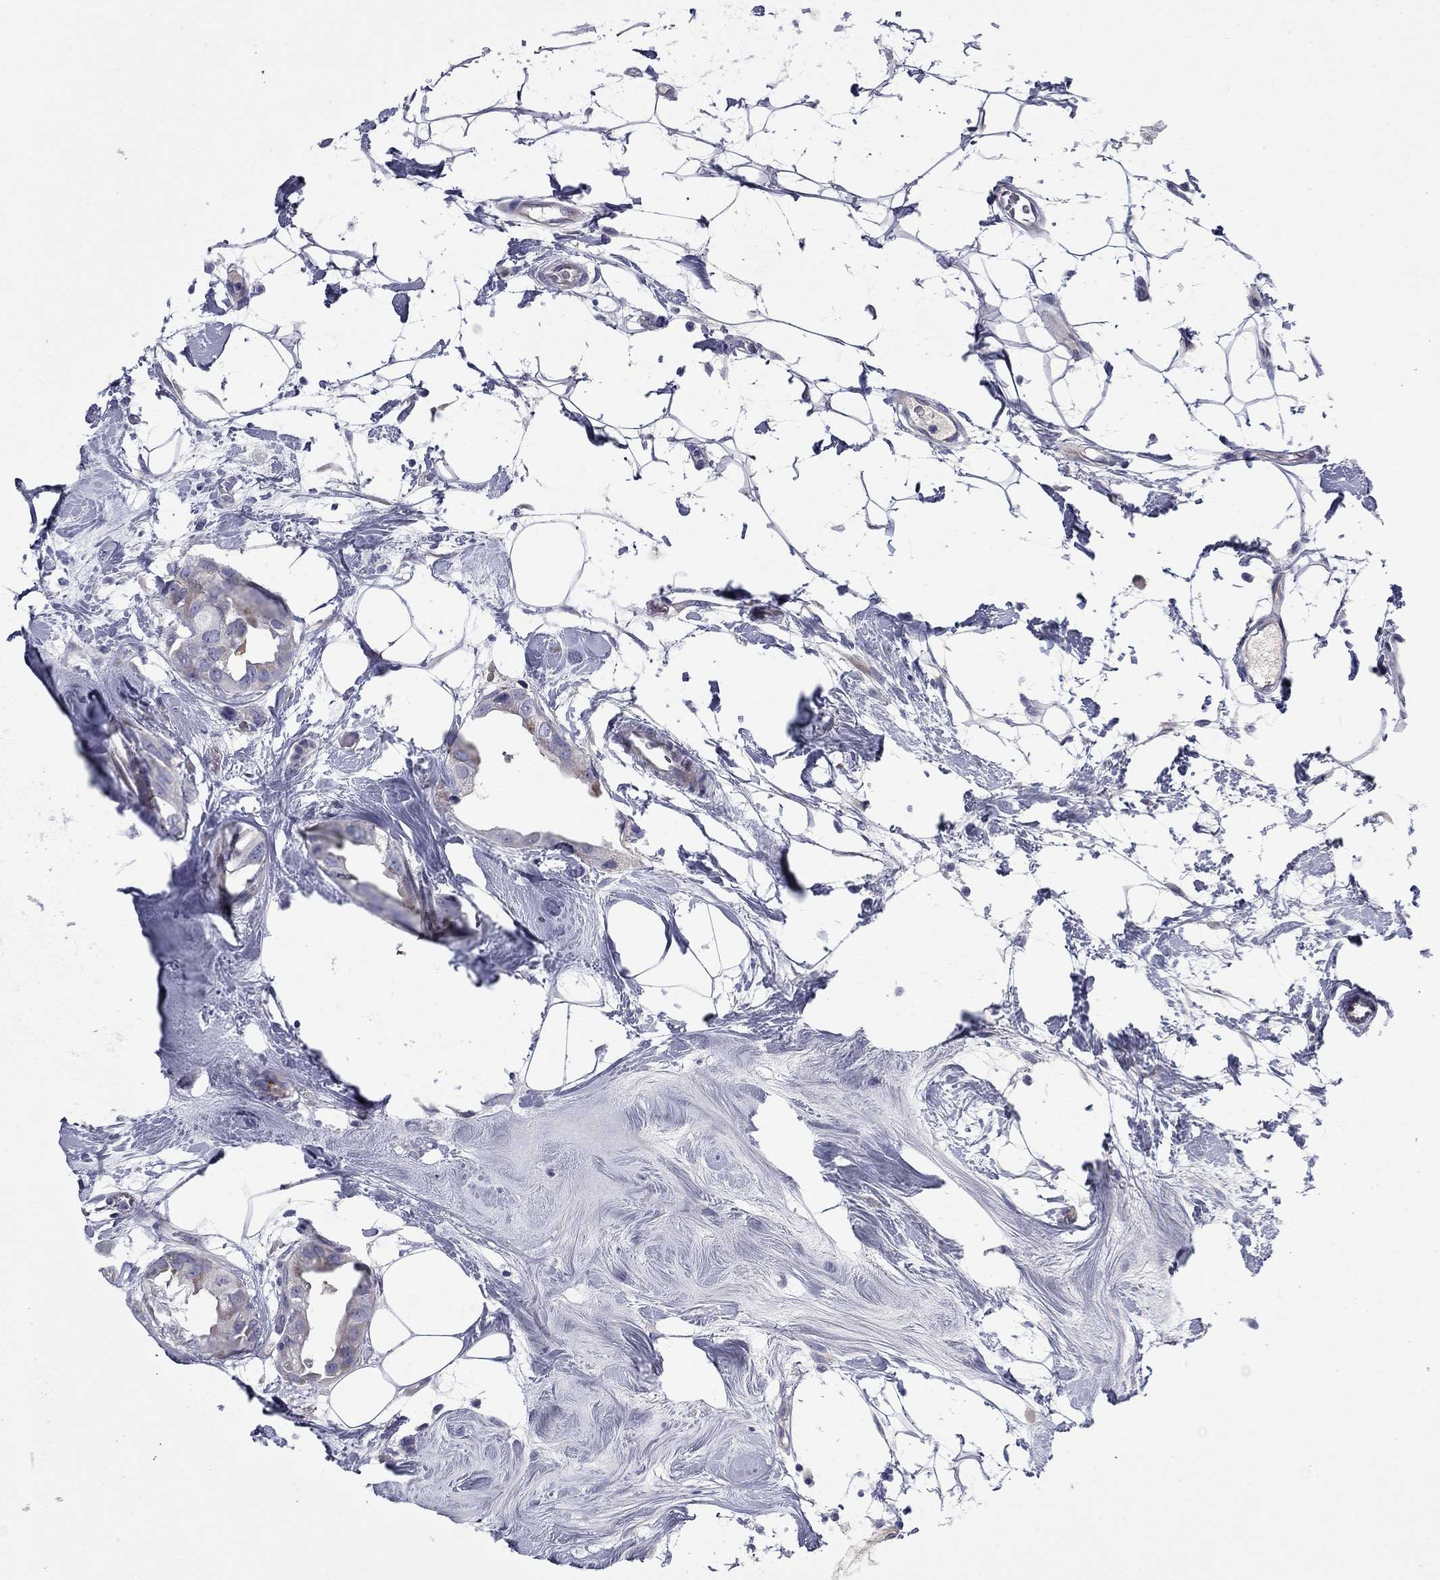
{"staining": {"intensity": "weak", "quantity": "25%-75%", "location": "cytoplasmic/membranous"}, "tissue": "breast cancer", "cell_type": "Tumor cells", "image_type": "cancer", "snomed": [{"axis": "morphology", "description": "Normal tissue, NOS"}, {"axis": "morphology", "description": "Duct carcinoma"}, {"axis": "topography", "description": "Breast"}], "caption": "Immunohistochemistry photomicrograph of neoplastic tissue: human breast infiltrating ductal carcinoma stained using immunohistochemistry (IHC) reveals low levels of weak protein expression localized specifically in the cytoplasmic/membranous of tumor cells, appearing as a cytoplasmic/membranous brown color.", "gene": "UNC119B", "patient": {"sex": "female", "age": 40}}